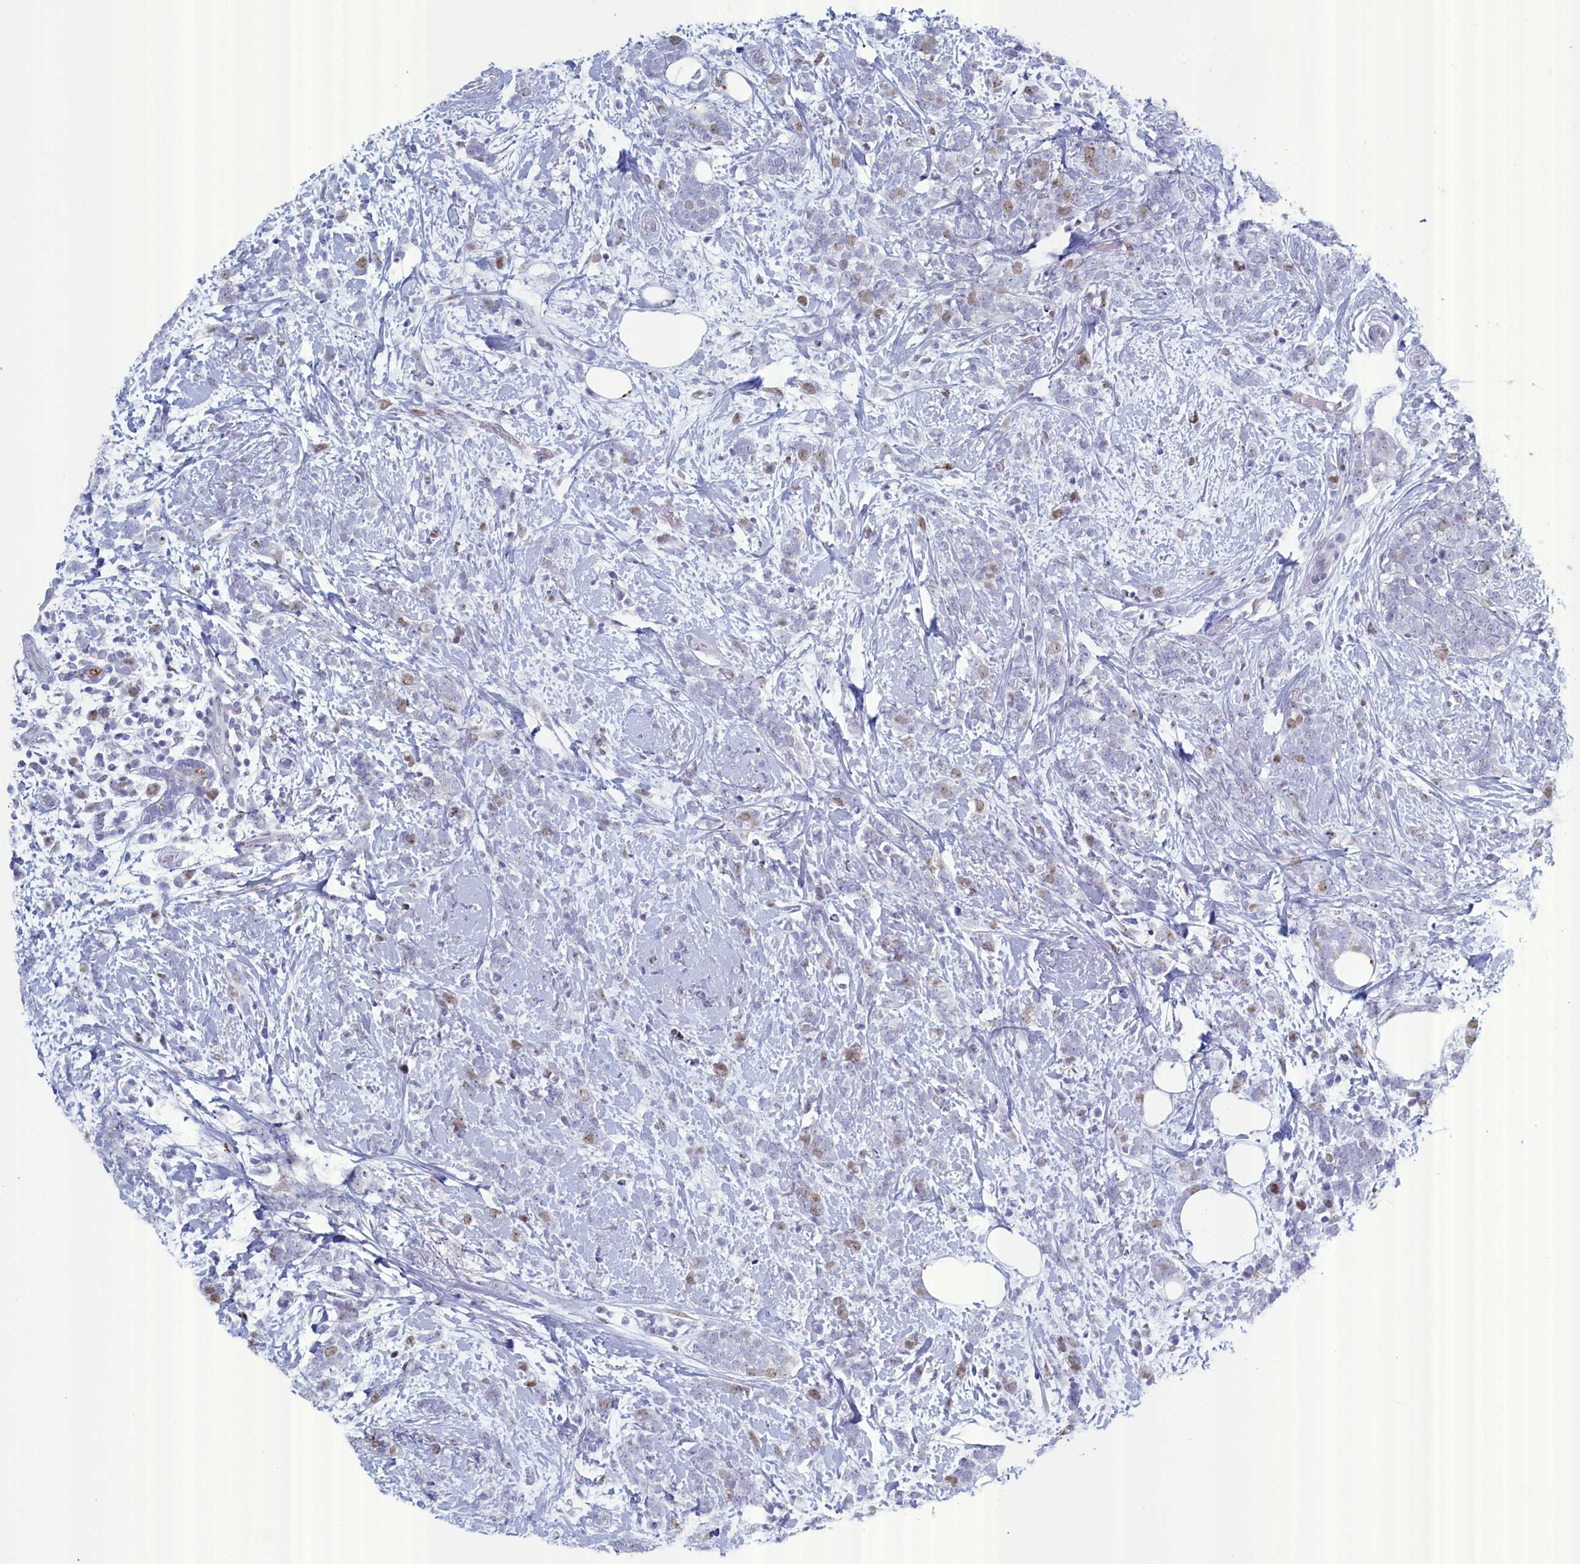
{"staining": {"intensity": "weak", "quantity": "<25%", "location": "nuclear"}, "tissue": "breast cancer", "cell_type": "Tumor cells", "image_type": "cancer", "snomed": [{"axis": "morphology", "description": "Lobular carcinoma"}, {"axis": "topography", "description": "Breast"}], "caption": "Immunohistochemistry (IHC) of breast cancer reveals no expression in tumor cells. The staining was performed using DAB (3,3'-diaminobenzidine) to visualize the protein expression in brown, while the nuclei were stained in blue with hematoxylin (Magnification: 20x).", "gene": "WDR76", "patient": {"sex": "female", "age": 58}}